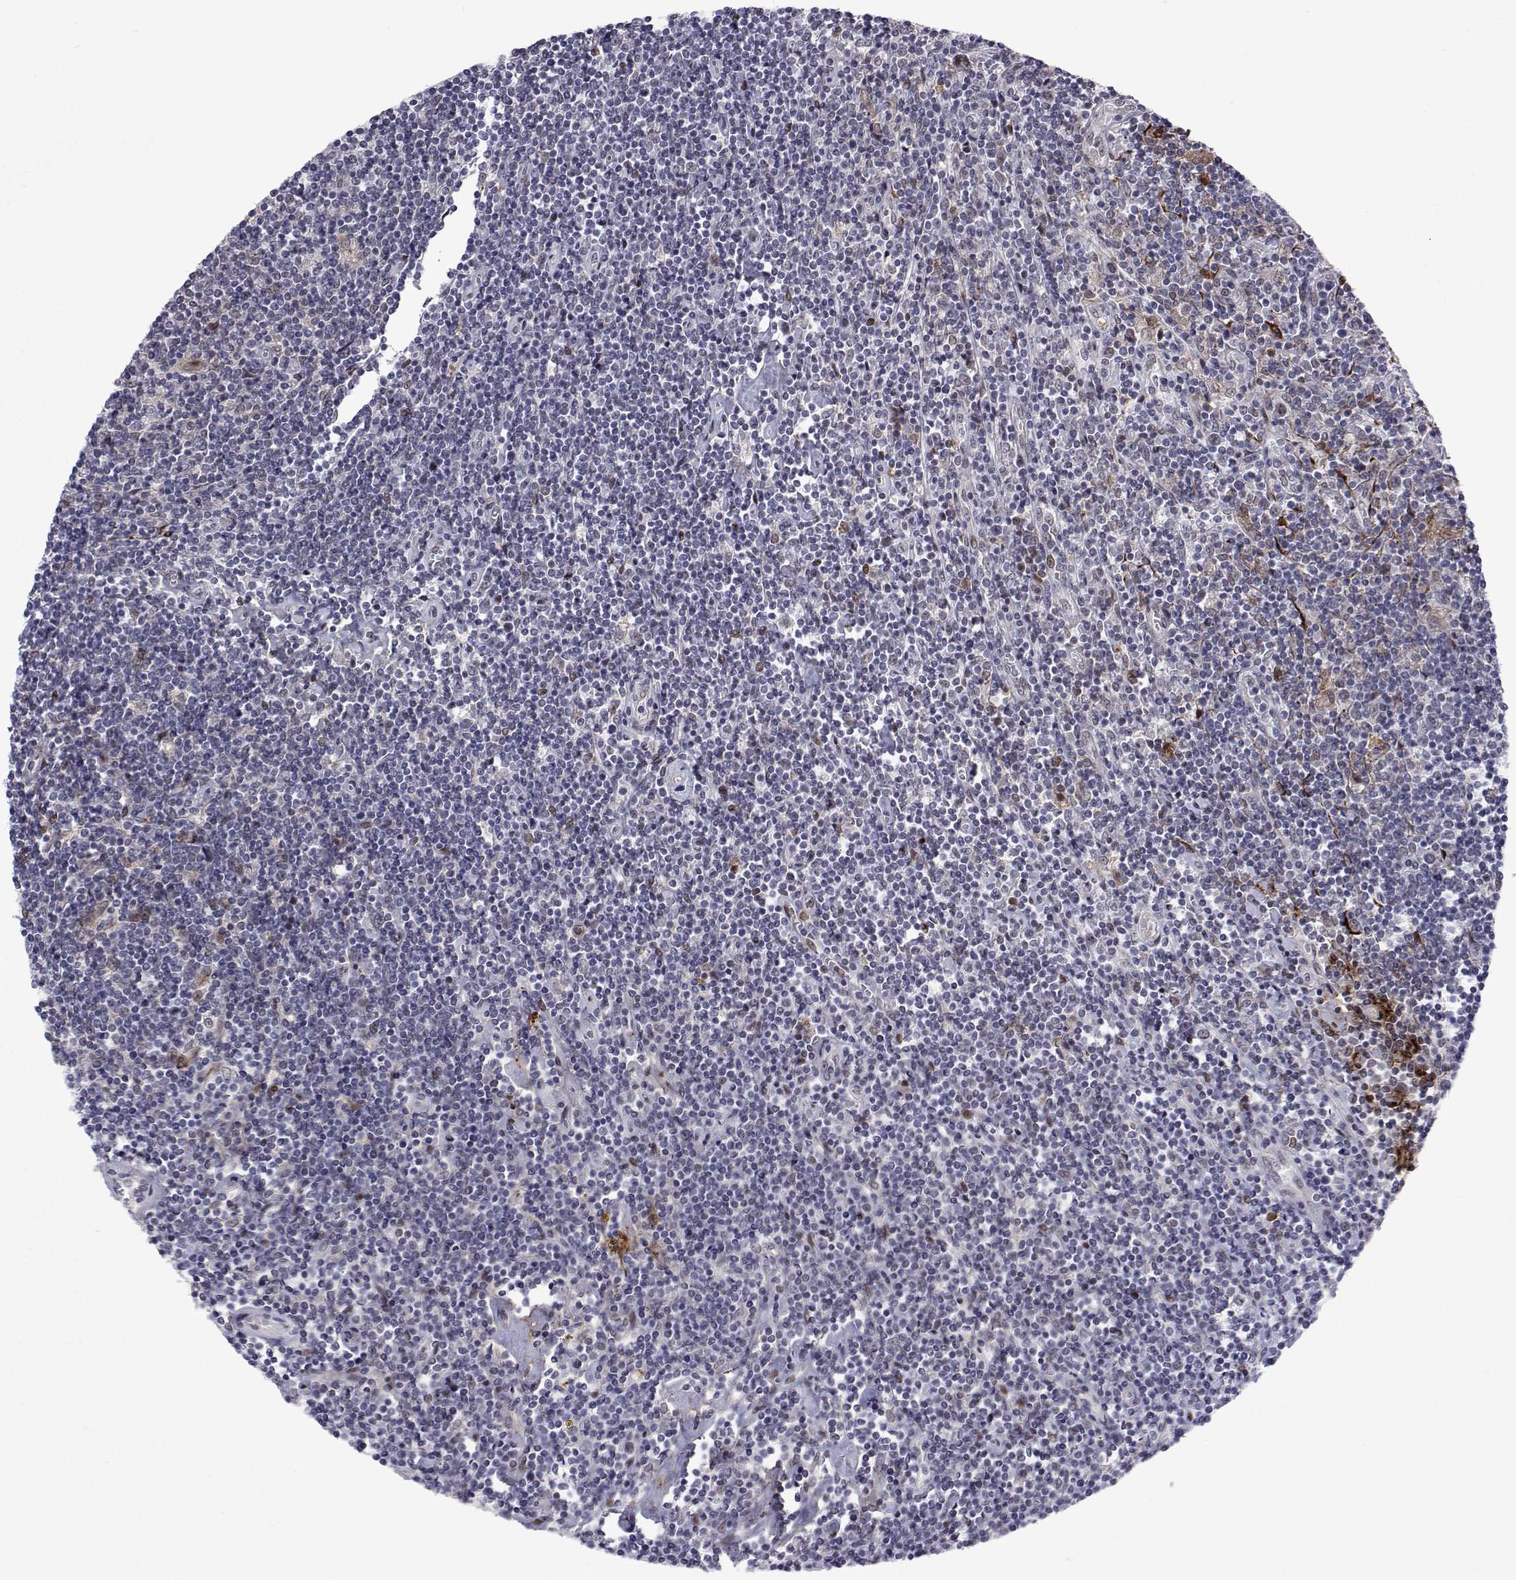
{"staining": {"intensity": "negative", "quantity": "none", "location": "none"}, "tissue": "lymphoma", "cell_type": "Tumor cells", "image_type": "cancer", "snomed": [{"axis": "morphology", "description": "Hodgkin's disease, NOS"}, {"axis": "topography", "description": "Lymph node"}], "caption": "An immunohistochemistry histopathology image of lymphoma is shown. There is no staining in tumor cells of lymphoma.", "gene": "EFCAB3", "patient": {"sex": "male", "age": 40}}